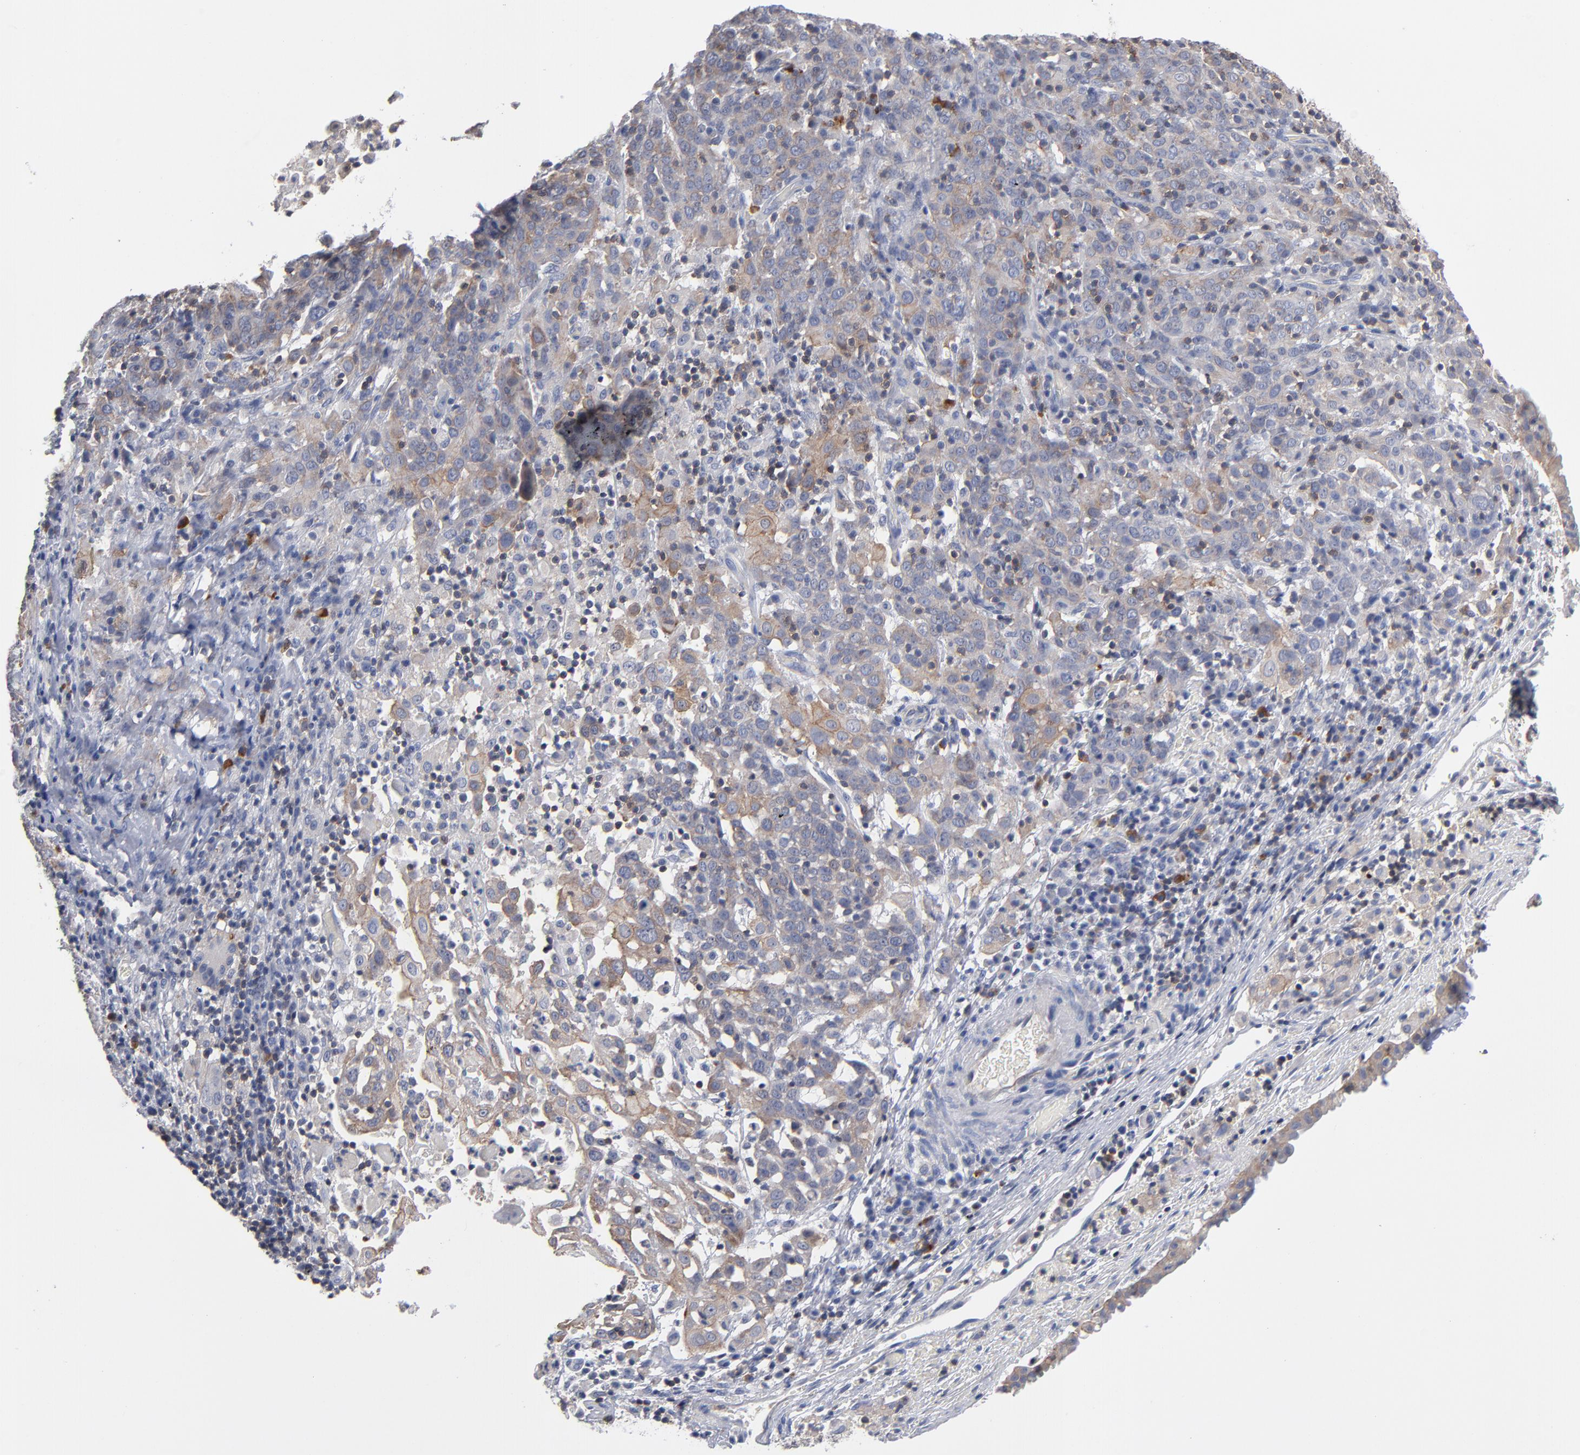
{"staining": {"intensity": "weak", "quantity": "25%-75%", "location": "cytoplasmic/membranous"}, "tissue": "cervical cancer", "cell_type": "Tumor cells", "image_type": "cancer", "snomed": [{"axis": "morphology", "description": "Normal tissue, NOS"}, {"axis": "morphology", "description": "Squamous cell carcinoma, NOS"}, {"axis": "topography", "description": "Cervix"}], "caption": "Immunohistochemistry (IHC) histopathology image of cervical squamous cell carcinoma stained for a protein (brown), which reveals low levels of weak cytoplasmic/membranous positivity in about 25%-75% of tumor cells.", "gene": "PDLIM2", "patient": {"sex": "female", "age": 67}}